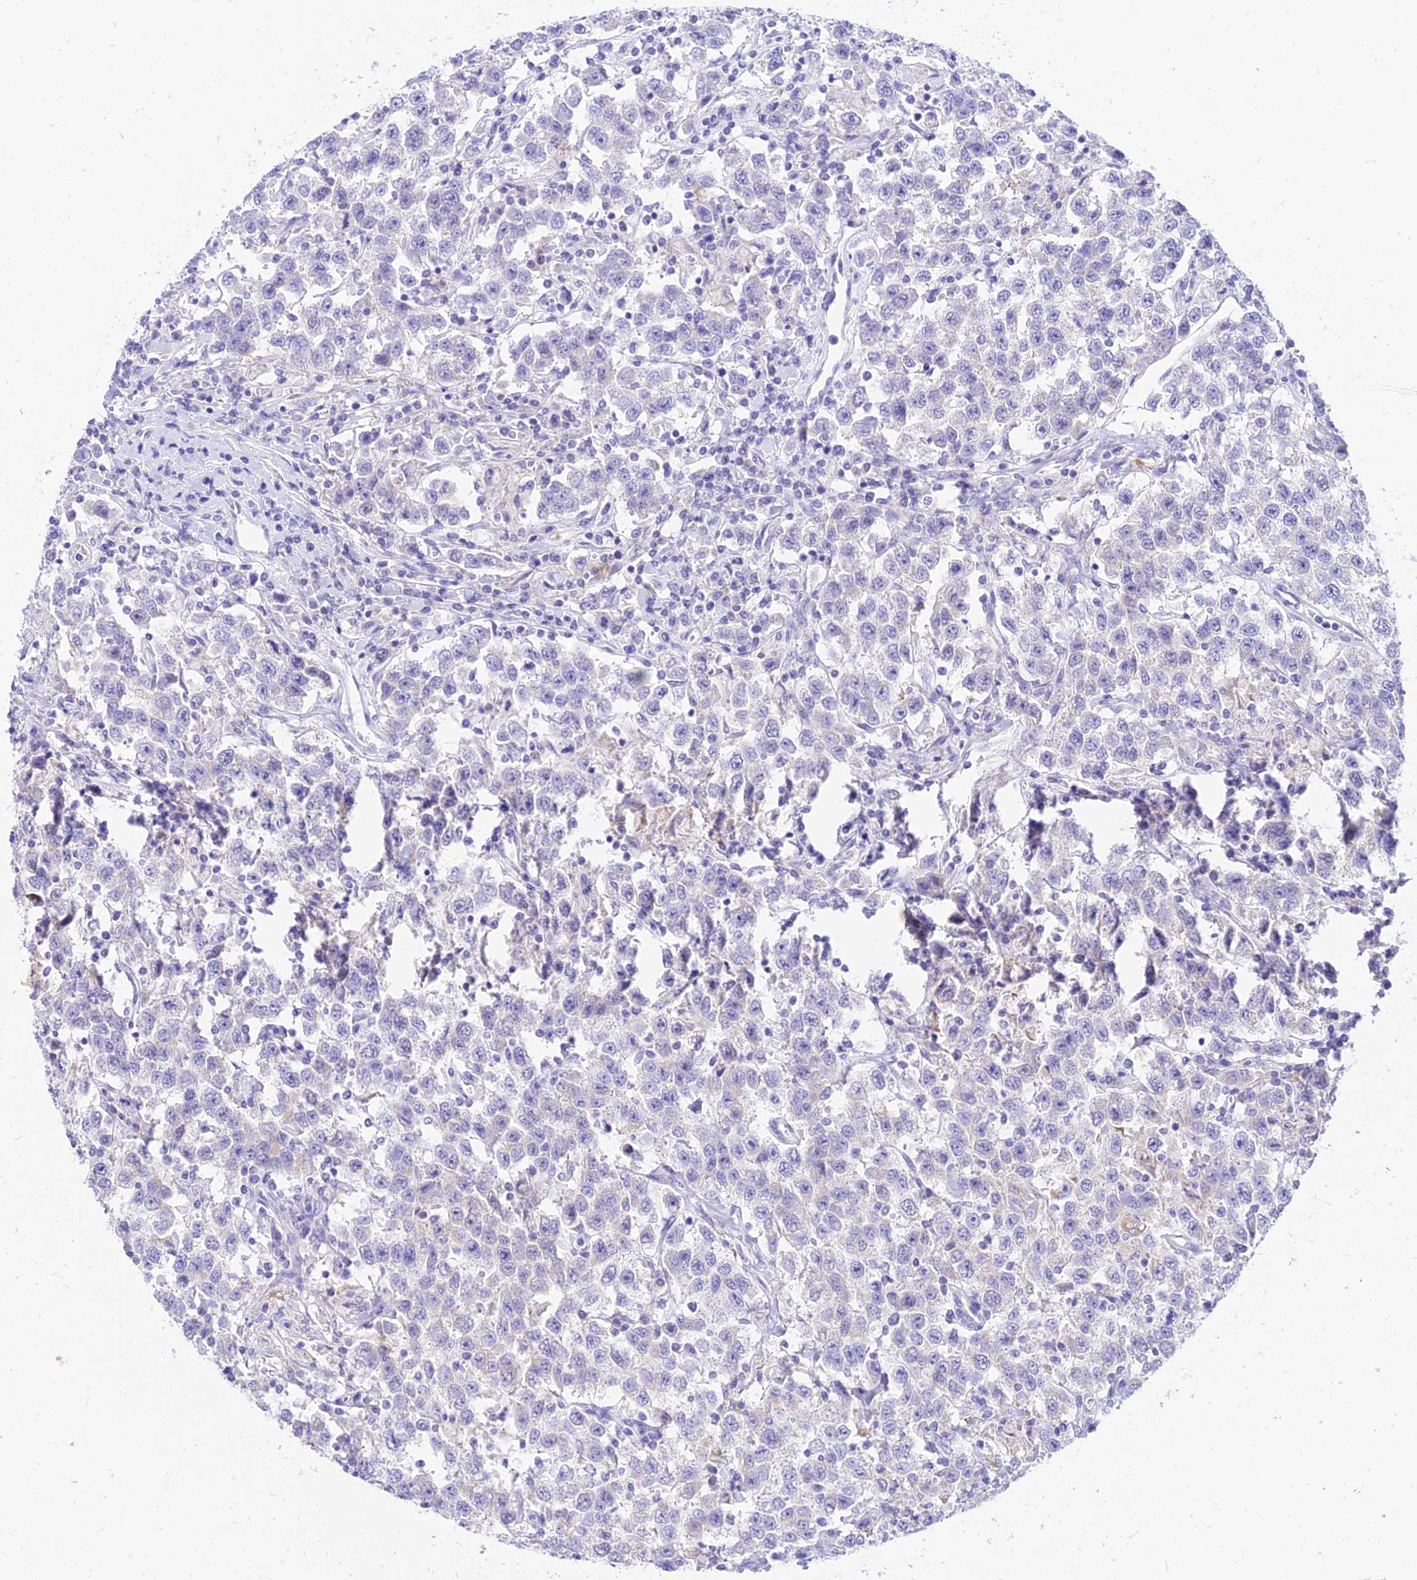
{"staining": {"intensity": "negative", "quantity": "none", "location": "none"}, "tissue": "testis cancer", "cell_type": "Tumor cells", "image_type": "cancer", "snomed": [{"axis": "morphology", "description": "Seminoma, NOS"}, {"axis": "topography", "description": "Testis"}], "caption": "DAB immunohistochemical staining of human testis seminoma shows no significant staining in tumor cells.", "gene": "PKN3", "patient": {"sex": "male", "age": 41}}